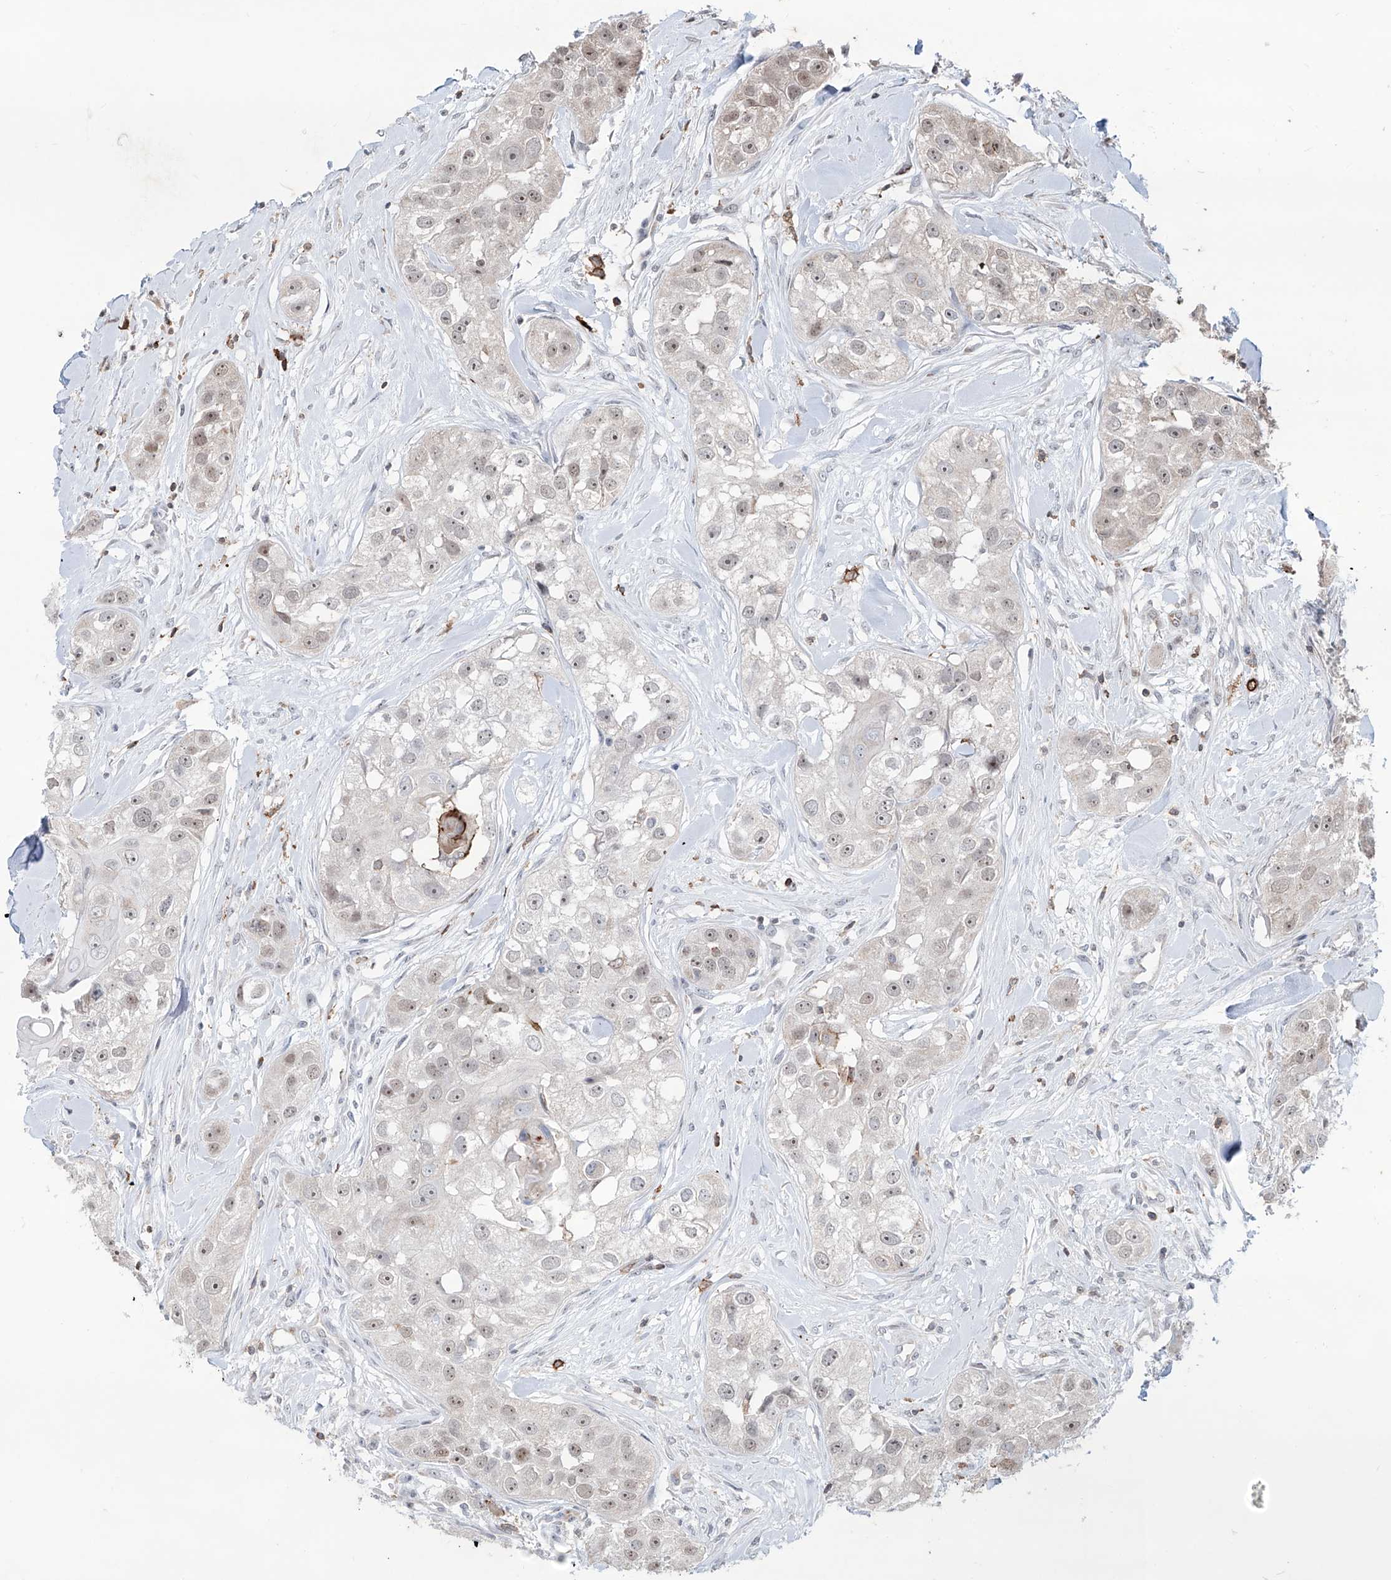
{"staining": {"intensity": "negative", "quantity": "none", "location": "none"}, "tissue": "head and neck cancer", "cell_type": "Tumor cells", "image_type": "cancer", "snomed": [{"axis": "morphology", "description": "Normal tissue, NOS"}, {"axis": "morphology", "description": "Squamous cell carcinoma, NOS"}, {"axis": "topography", "description": "Skeletal muscle"}, {"axis": "topography", "description": "Head-Neck"}], "caption": "Immunohistochemistry histopathology image of human head and neck cancer (squamous cell carcinoma) stained for a protein (brown), which exhibits no expression in tumor cells.", "gene": "ZBTB48", "patient": {"sex": "male", "age": 51}}